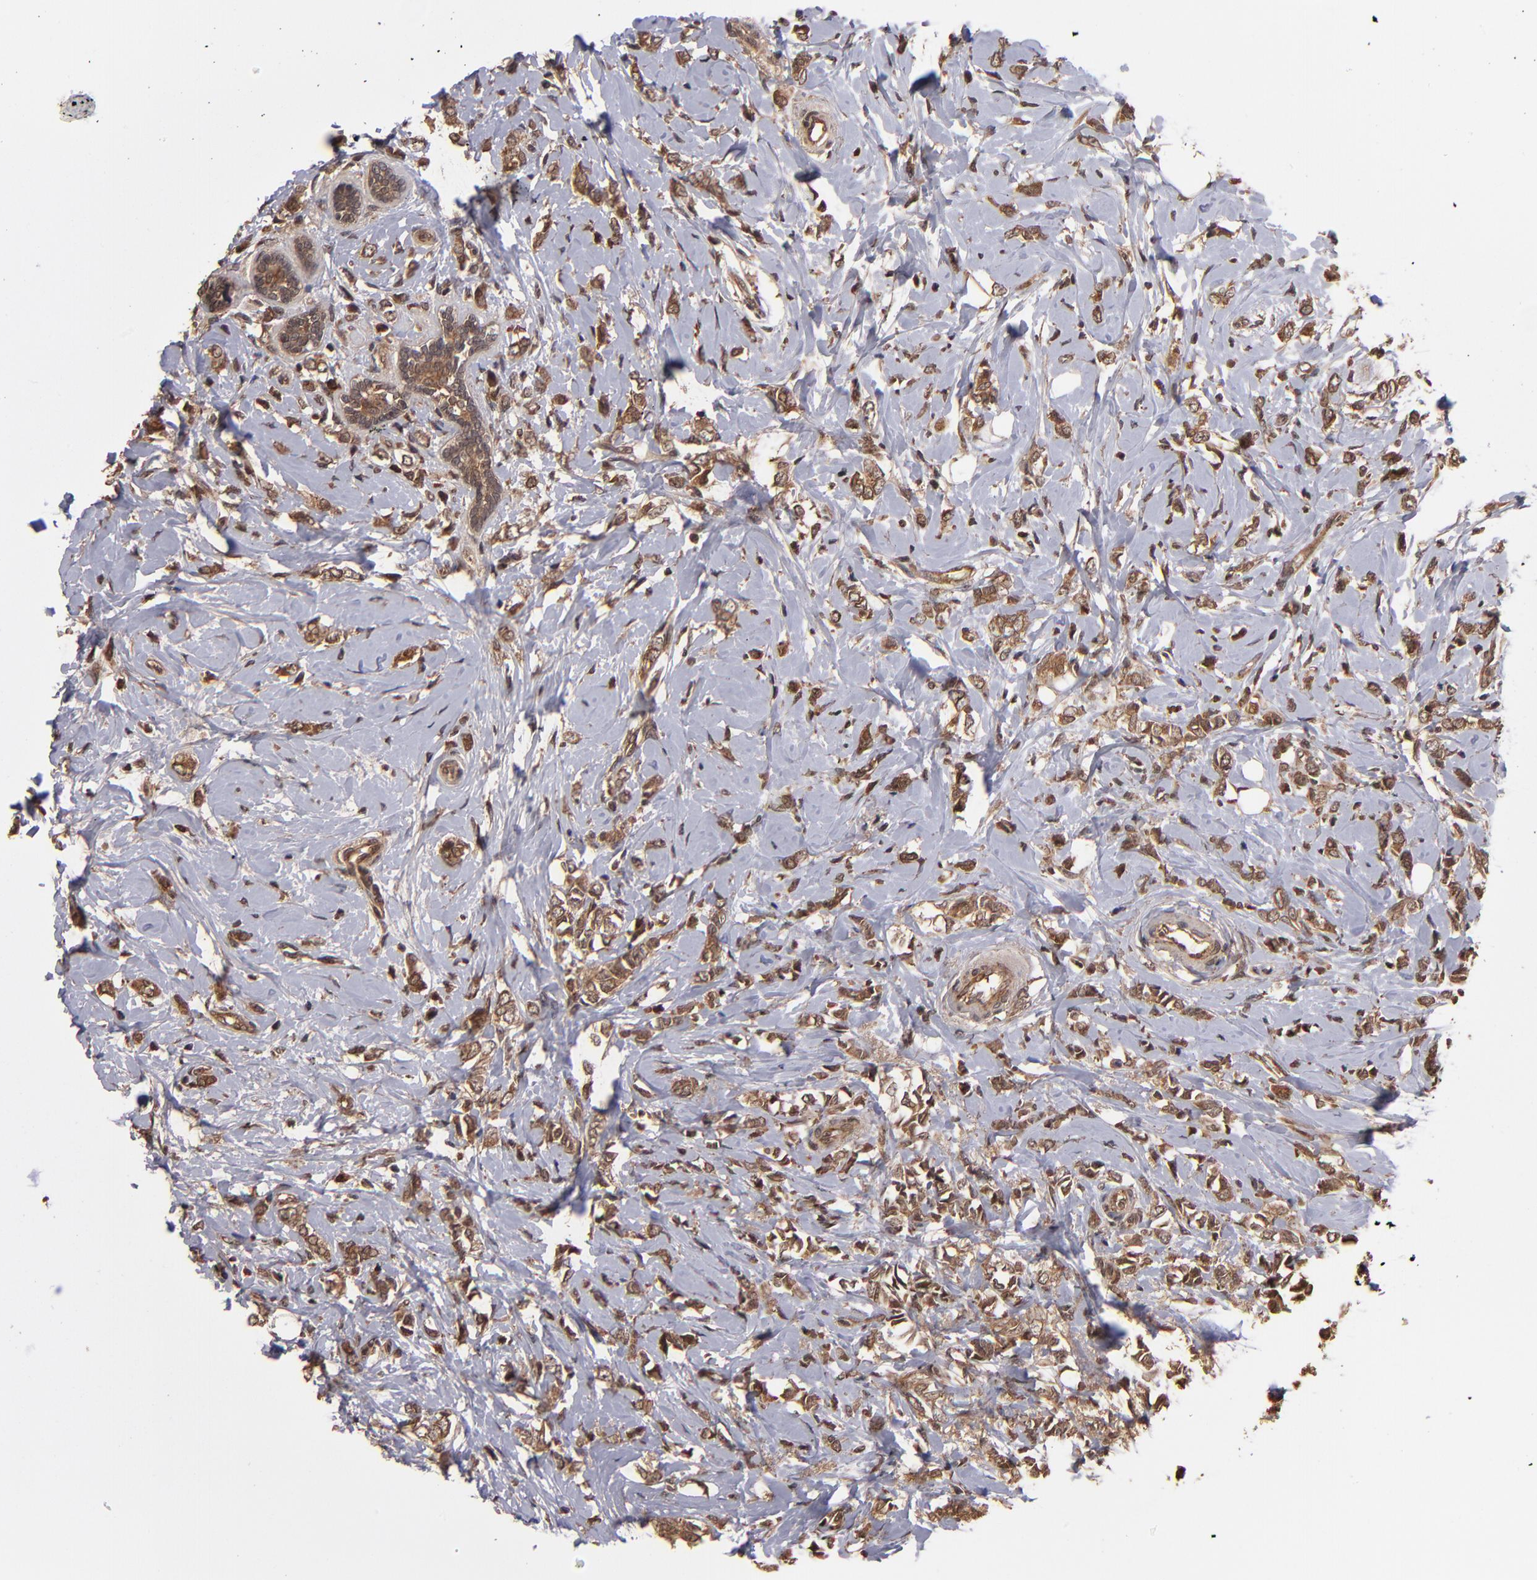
{"staining": {"intensity": "strong", "quantity": ">75%", "location": "cytoplasmic/membranous"}, "tissue": "breast cancer", "cell_type": "Tumor cells", "image_type": "cancer", "snomed": [{"axis": "morphology", "description": "Normal tissue, NOS"}, {"axis": "morphology", "description": "Lobular carcinoma"}, {"axis": "topography", "description": "Breast"}], "caption": "High-magnification brightfield microscopy of breast lobular carcinoma stained with DAB (3,3'-diaminobenzidine) (brown) and counterstained with hematoxylin (blue). tumor cells exhibit strong cytoplasmic/membranous staining is identified in about>75% of cells.", "gene": "NFE2L2", "patient": {"sex": "female", "age": 47}}